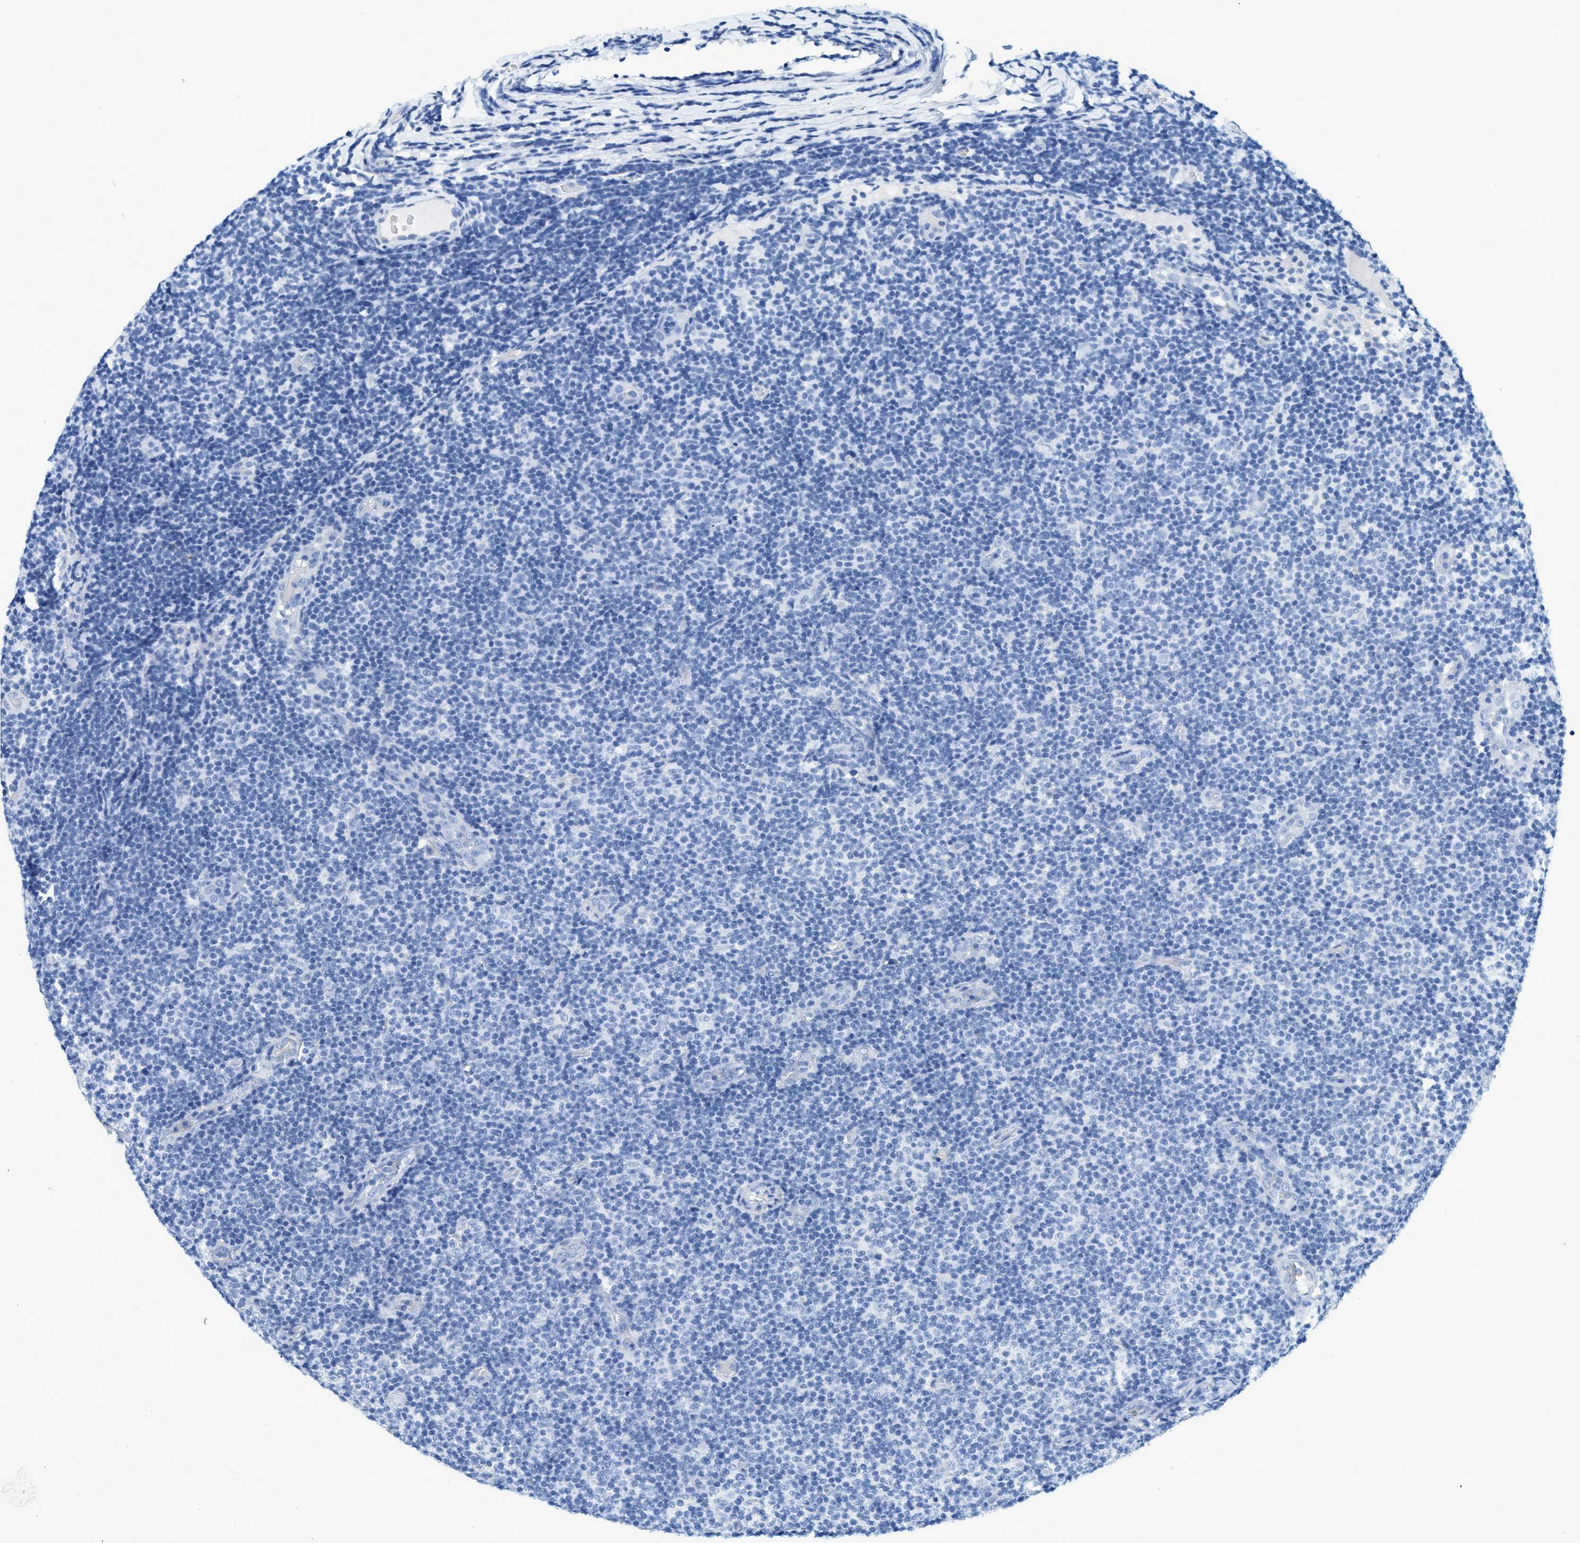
{"staining": {"intensity": "negative", "quantity": "none", "location": "none"}, "tissue": "lymphoma", "cell_type": "Tumor cells", "image_type": "cancer", "snomed": [{"axis": "morphology", "description": "Malignant lymphoma, non-Hodgkin's type, Low grade"}, {"axis": "topography", "description": "Lymph node"}], "caption": "Immunohistochemistry micrograph of neoplastic tissue: human low-grade malignant lymphoma, non-Hodgkin's type stained with DAB displays no significant protein expression in tumor cells.", "gene": "LCN2", "patient": {"sex": "male", "age": 83}}